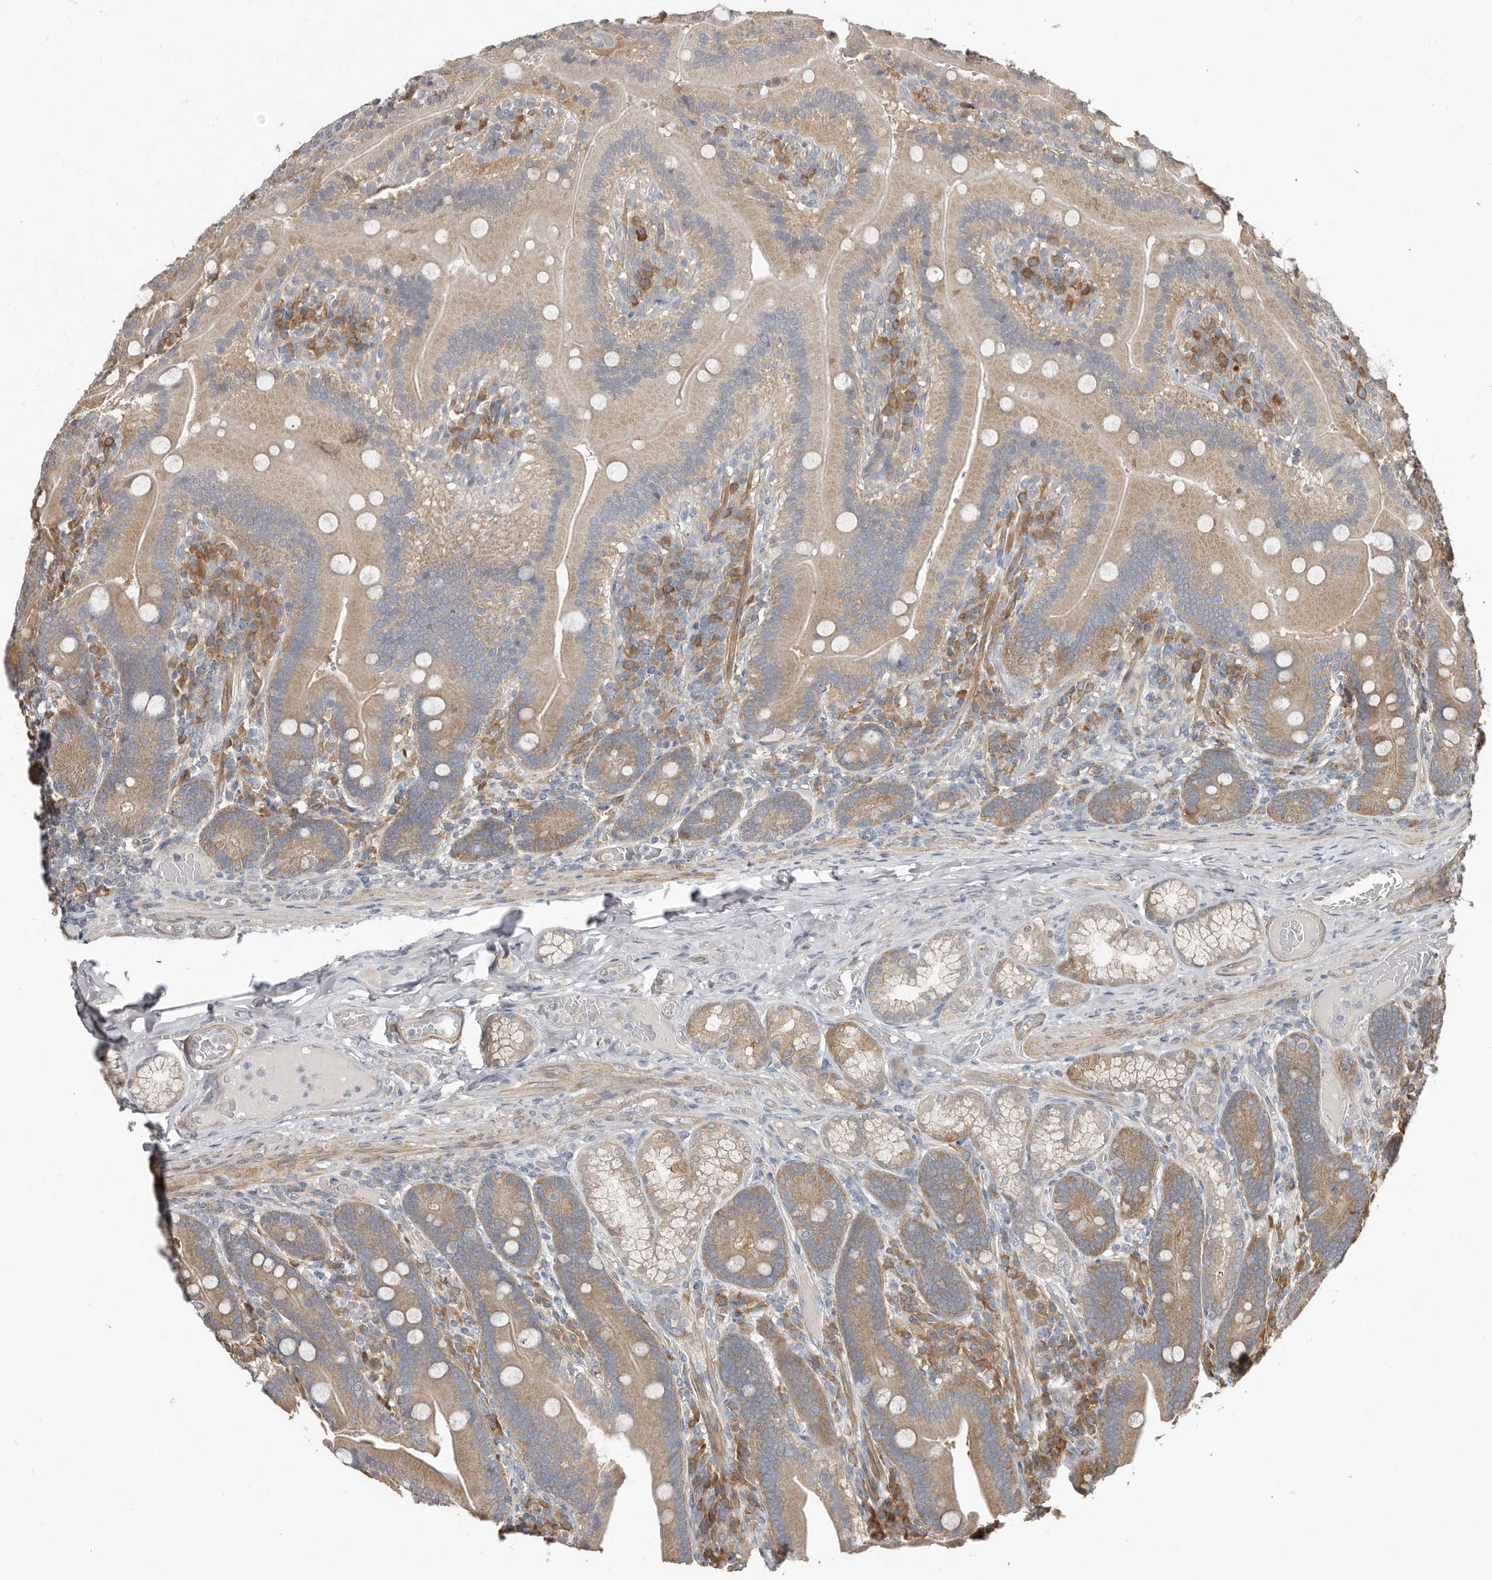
{"staining": {"intensity": "moderate", "quantity": "25%-75%", "location": "cytoplasmic/membranous"}, "tissue": "duodenum", "cell_type": "Glandular cells", "image_type": "normal", "snomed": [{"axis": "morphology", "description": "Normal tissue, NOS"}, {"axis": "topography", "description": "Duodenum"}], "caption": "This micrograph exhibits immunohistochemistry (IHC) staining of benign human duodenum, with medium moderate cytoplasmic/membranous staining in about 25%-75% of glandular cells.", "gene": "AKNAD1", "patient": {"sex": "female", "age": 62}}